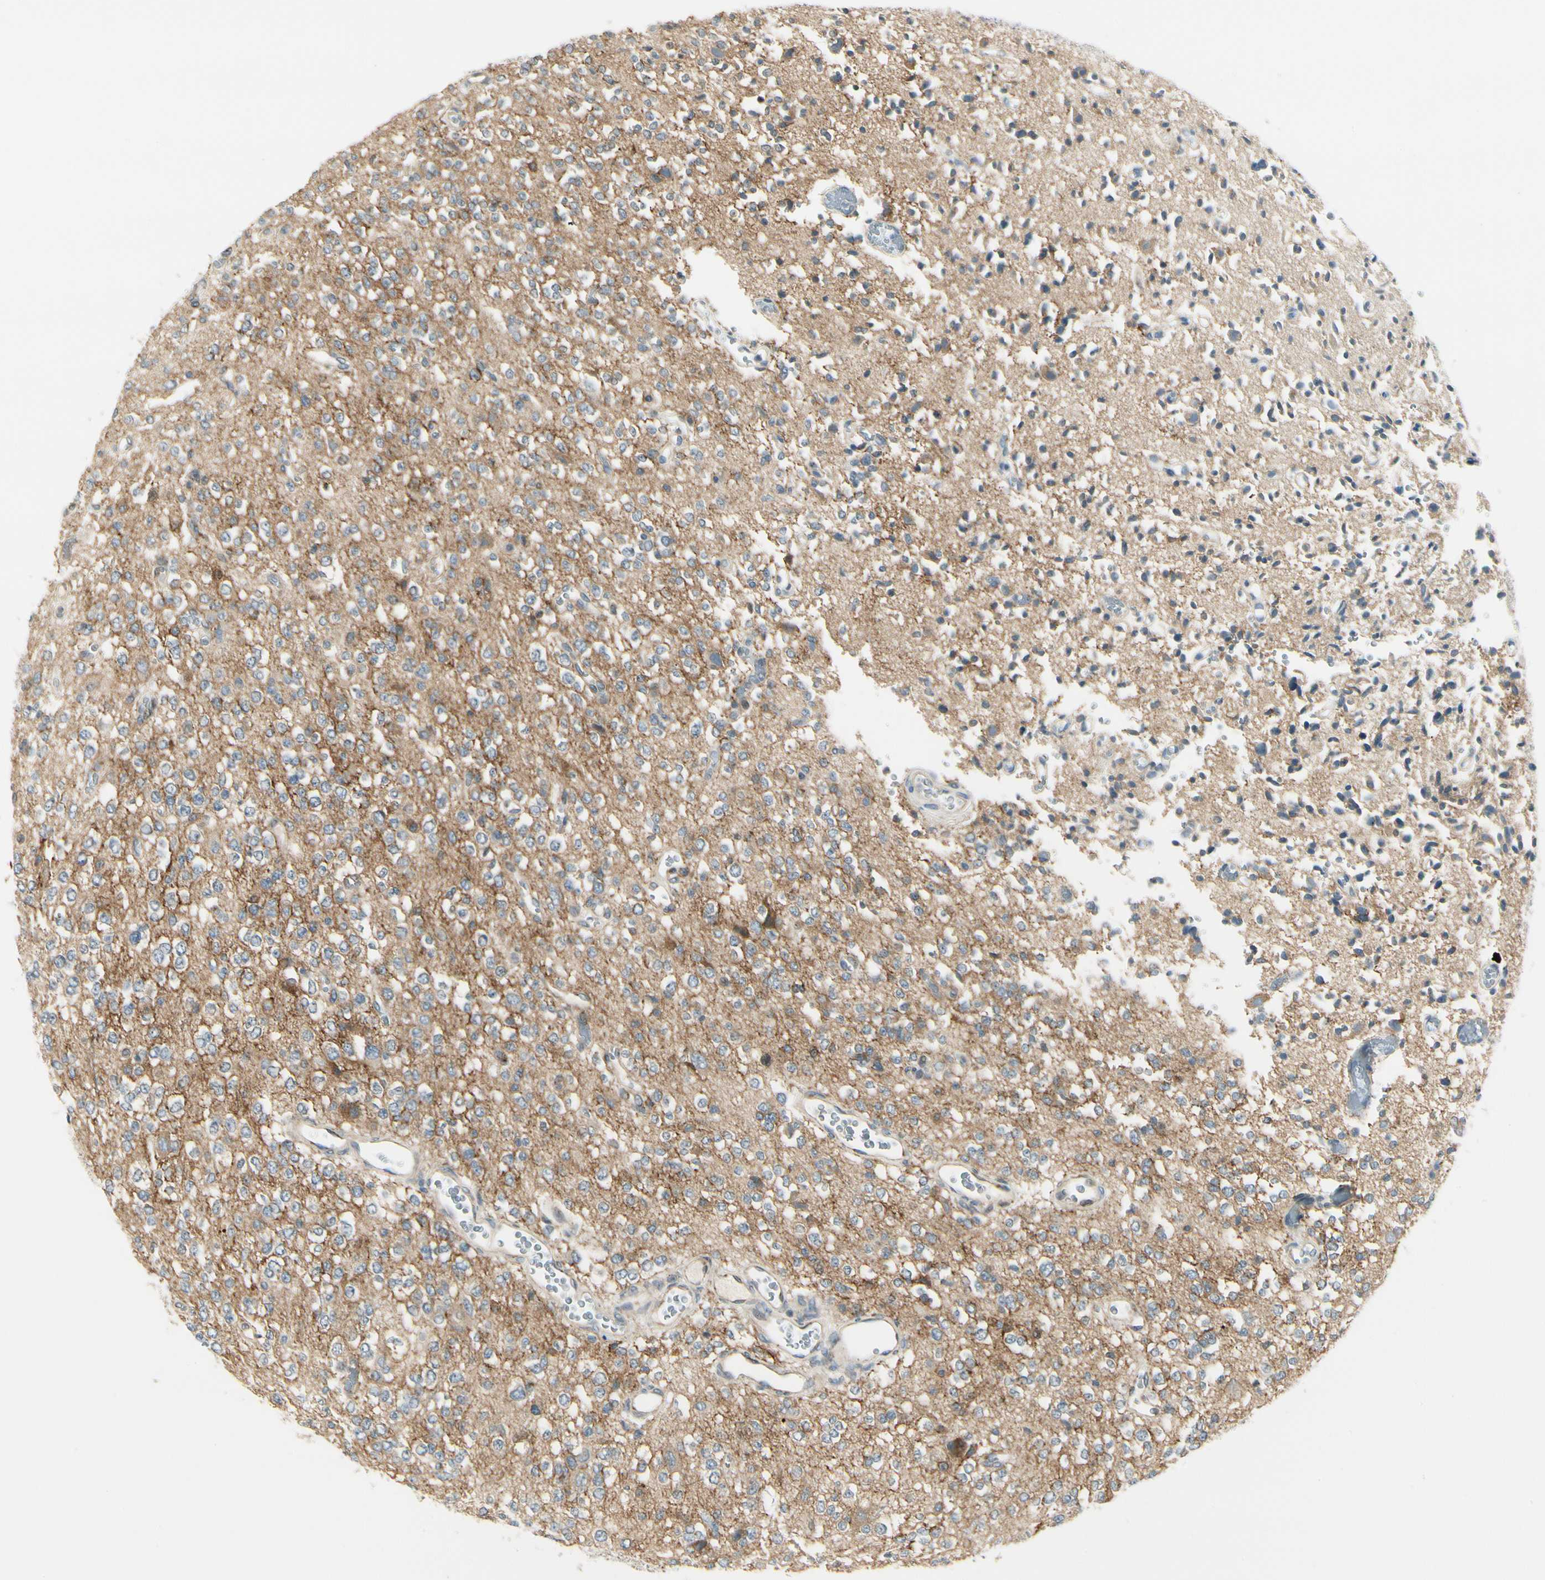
{"staining": {"intensity": "weak", "quantity": "25%-75%", "location": "cytoplasmic/membranous"}, "tissue": "glioma", "cell_type": "Tumor cells", "image_type": "cancer", "snomed": [{"axis": "morphology", "description": "Glioma, malignant, Low grade"}, {"axis": "topography", "description": "Brain"}], "caption": "This micrograph reveals malignant low-grade glioma stained with immunohistochemistry (IHC) to label a protein in brown. The cytoplasmic/membranous of tumor cells show weak positivity for the protein. Nuclei are counter-stained blue.", "gene": "MANSC1", "patient": {"sex": "male", "age": 38}}